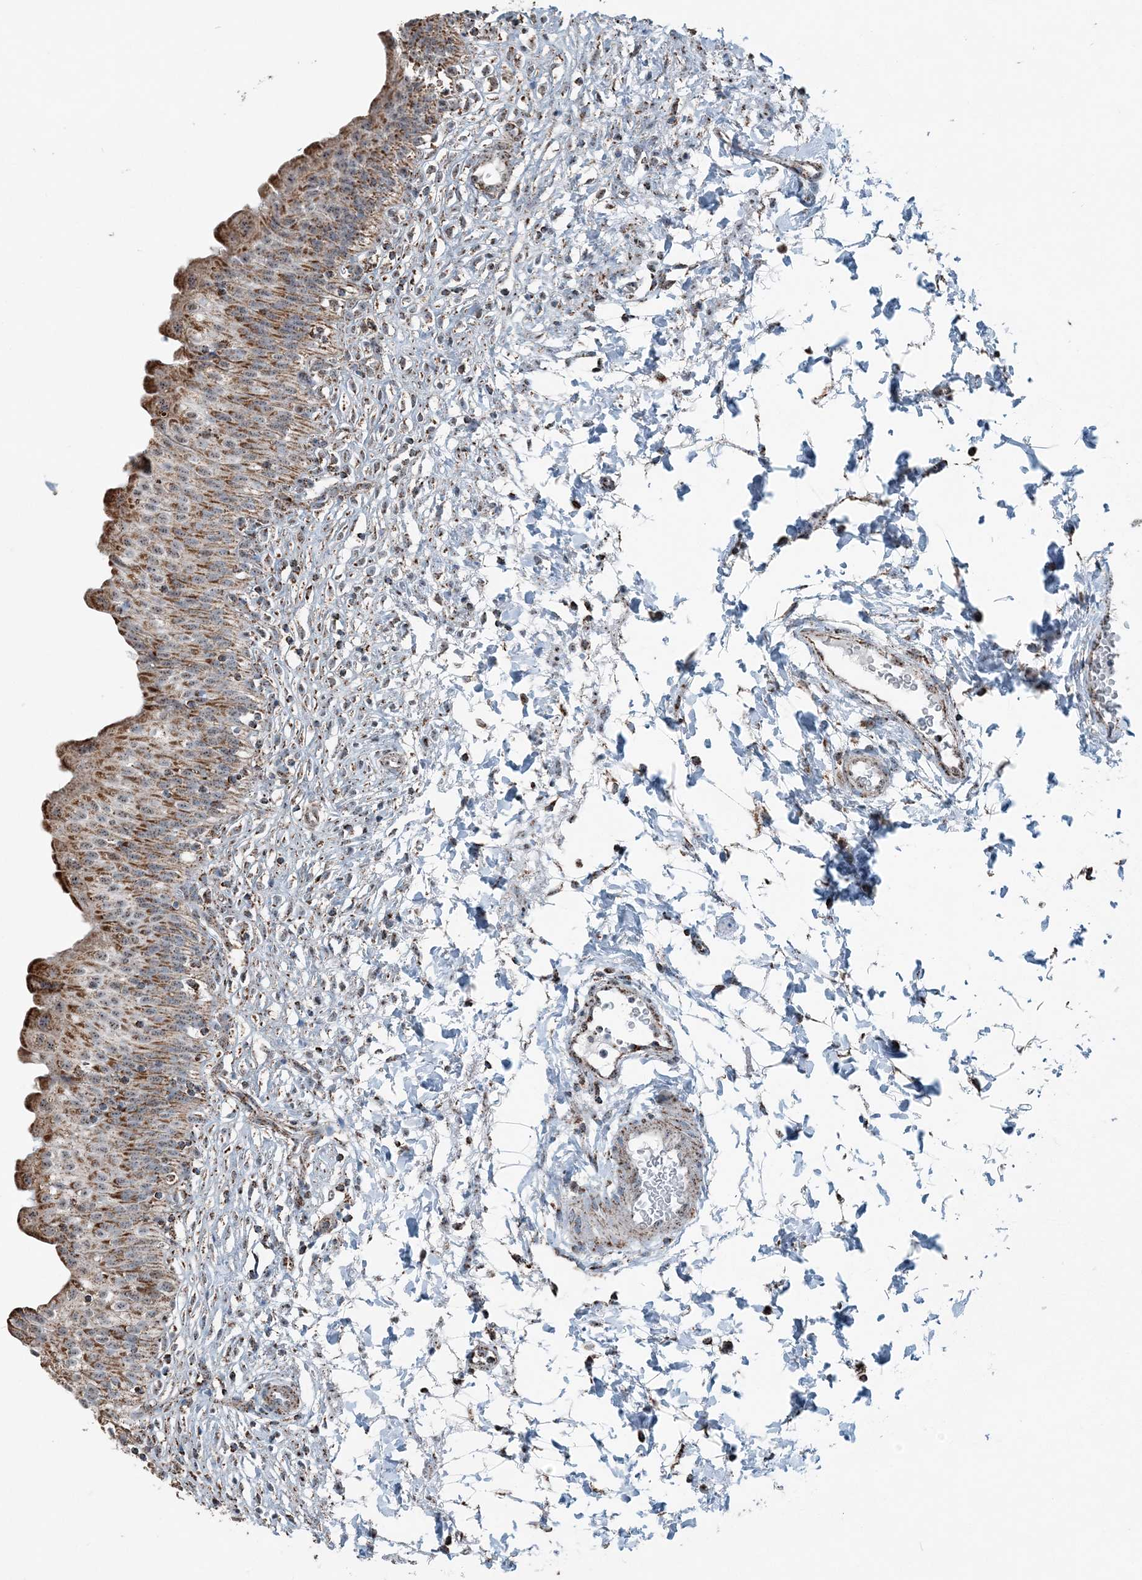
{"staining": {"intensity": "strong", "quantity": ">75%", "location": "cytoplasmic/membranous"}, "tissue": "urinary bladder", "cell_type": "Urothelial cells", "image_type": "normal", "snomed": [{"axis": "morphology", "description": "Normal tissue, NOS"}, {"axis": "topography", "description": "Urinary bladder"}], "caption": "A micrograph of human urinary bladder stained for a protein demonstrates strong cytoplasmic/membranous brown staining in urothelial cells. The protein is shown in brown color, while the nuclei are stained blue.", "gene": "SUCLG1", "patient": {"sex": "male", "age": 55}}